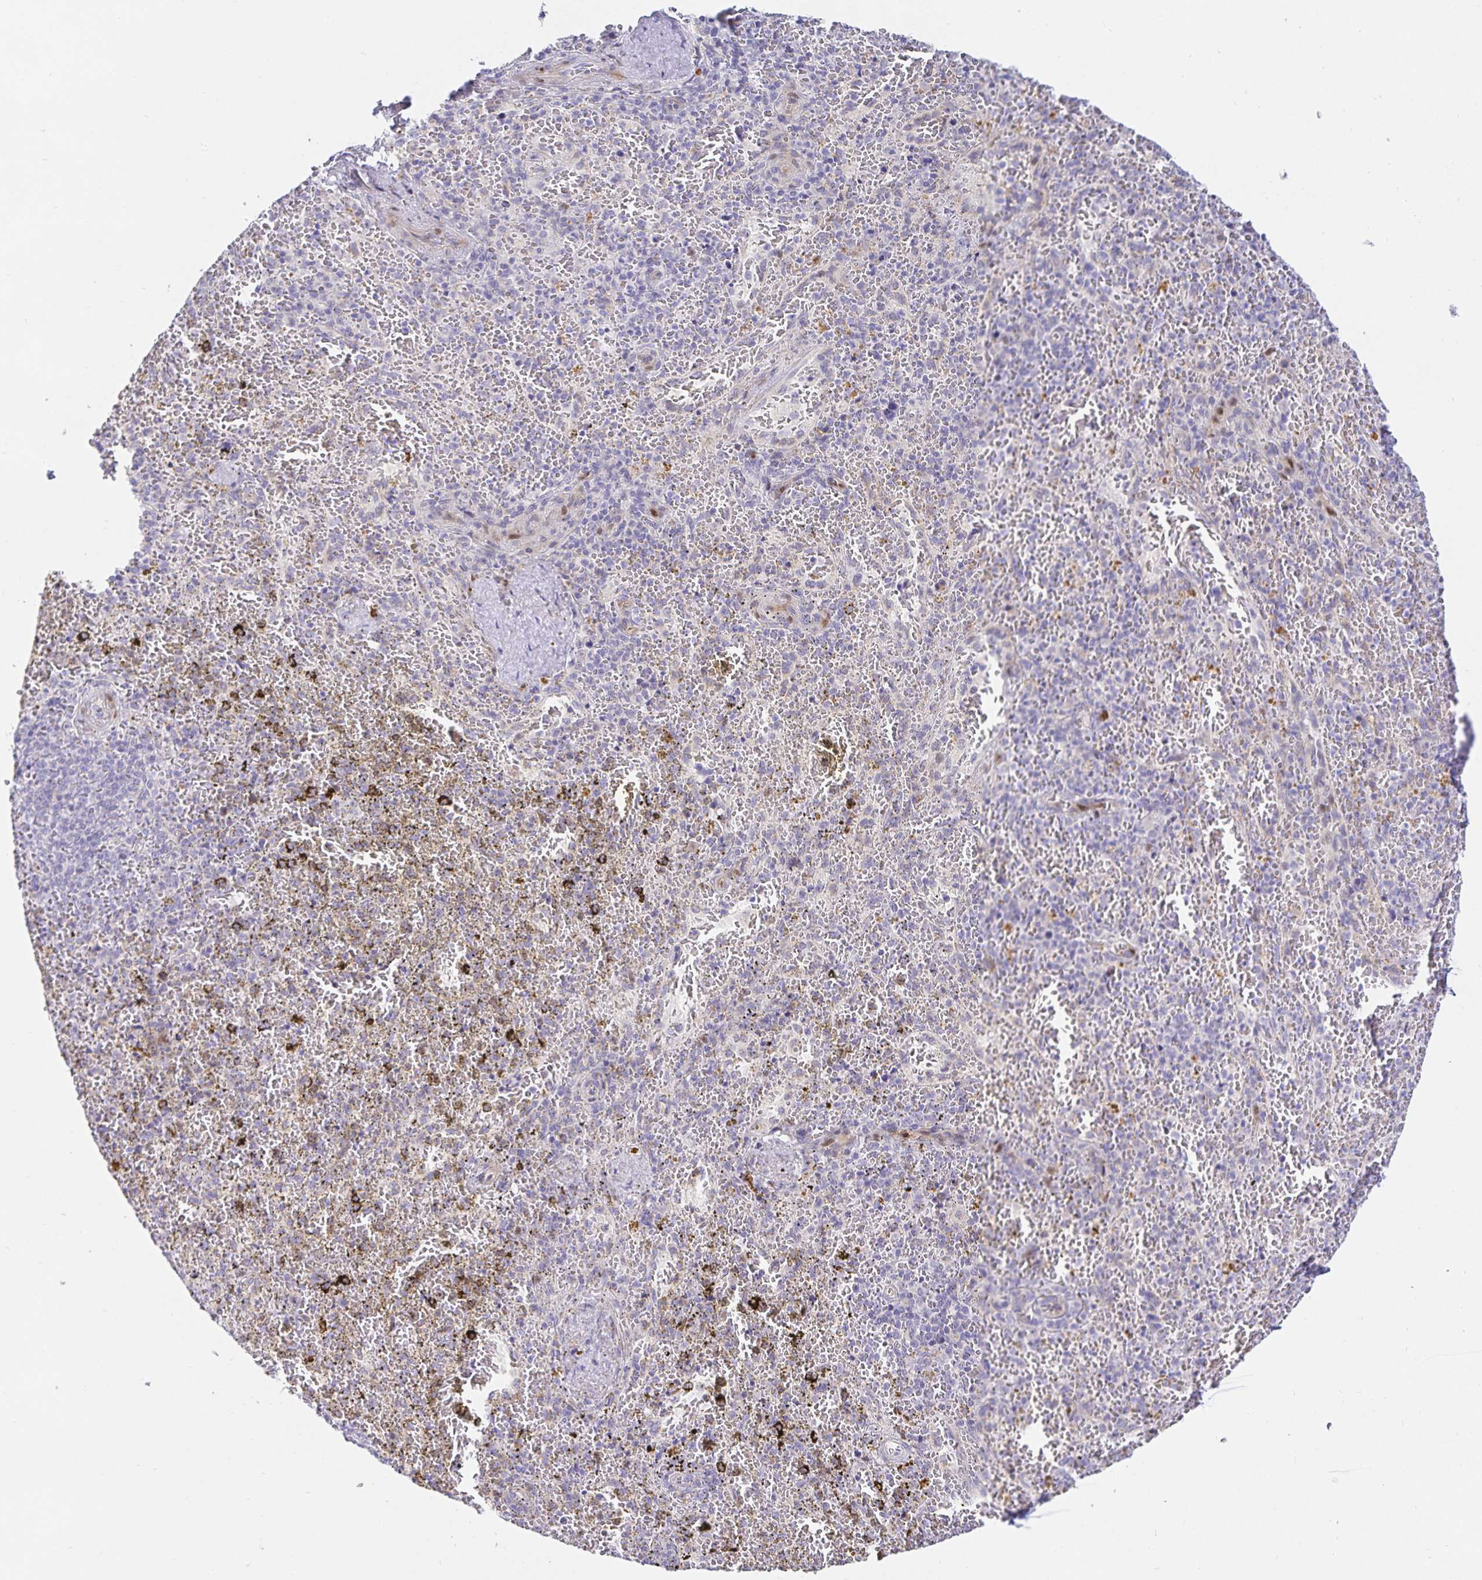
{"staining": {"intensity": "negative", "quantity": "none", "location": "none"}, "tissue": "spleen", "cell_type": "Cells in red pulp", "image_type": "normal", "snomed": [{"axis": "morphology", "description": "Normal tissue, NOS"}, {"axis": "topography", "description": "Spleen"}], "caption": "Spleen stained for a protein using immunohistochemistry (IHC) reveals no expression cells in red pulp.", "gene": "KBTBD13", "patient": {"sex": "female", "age": 50}}